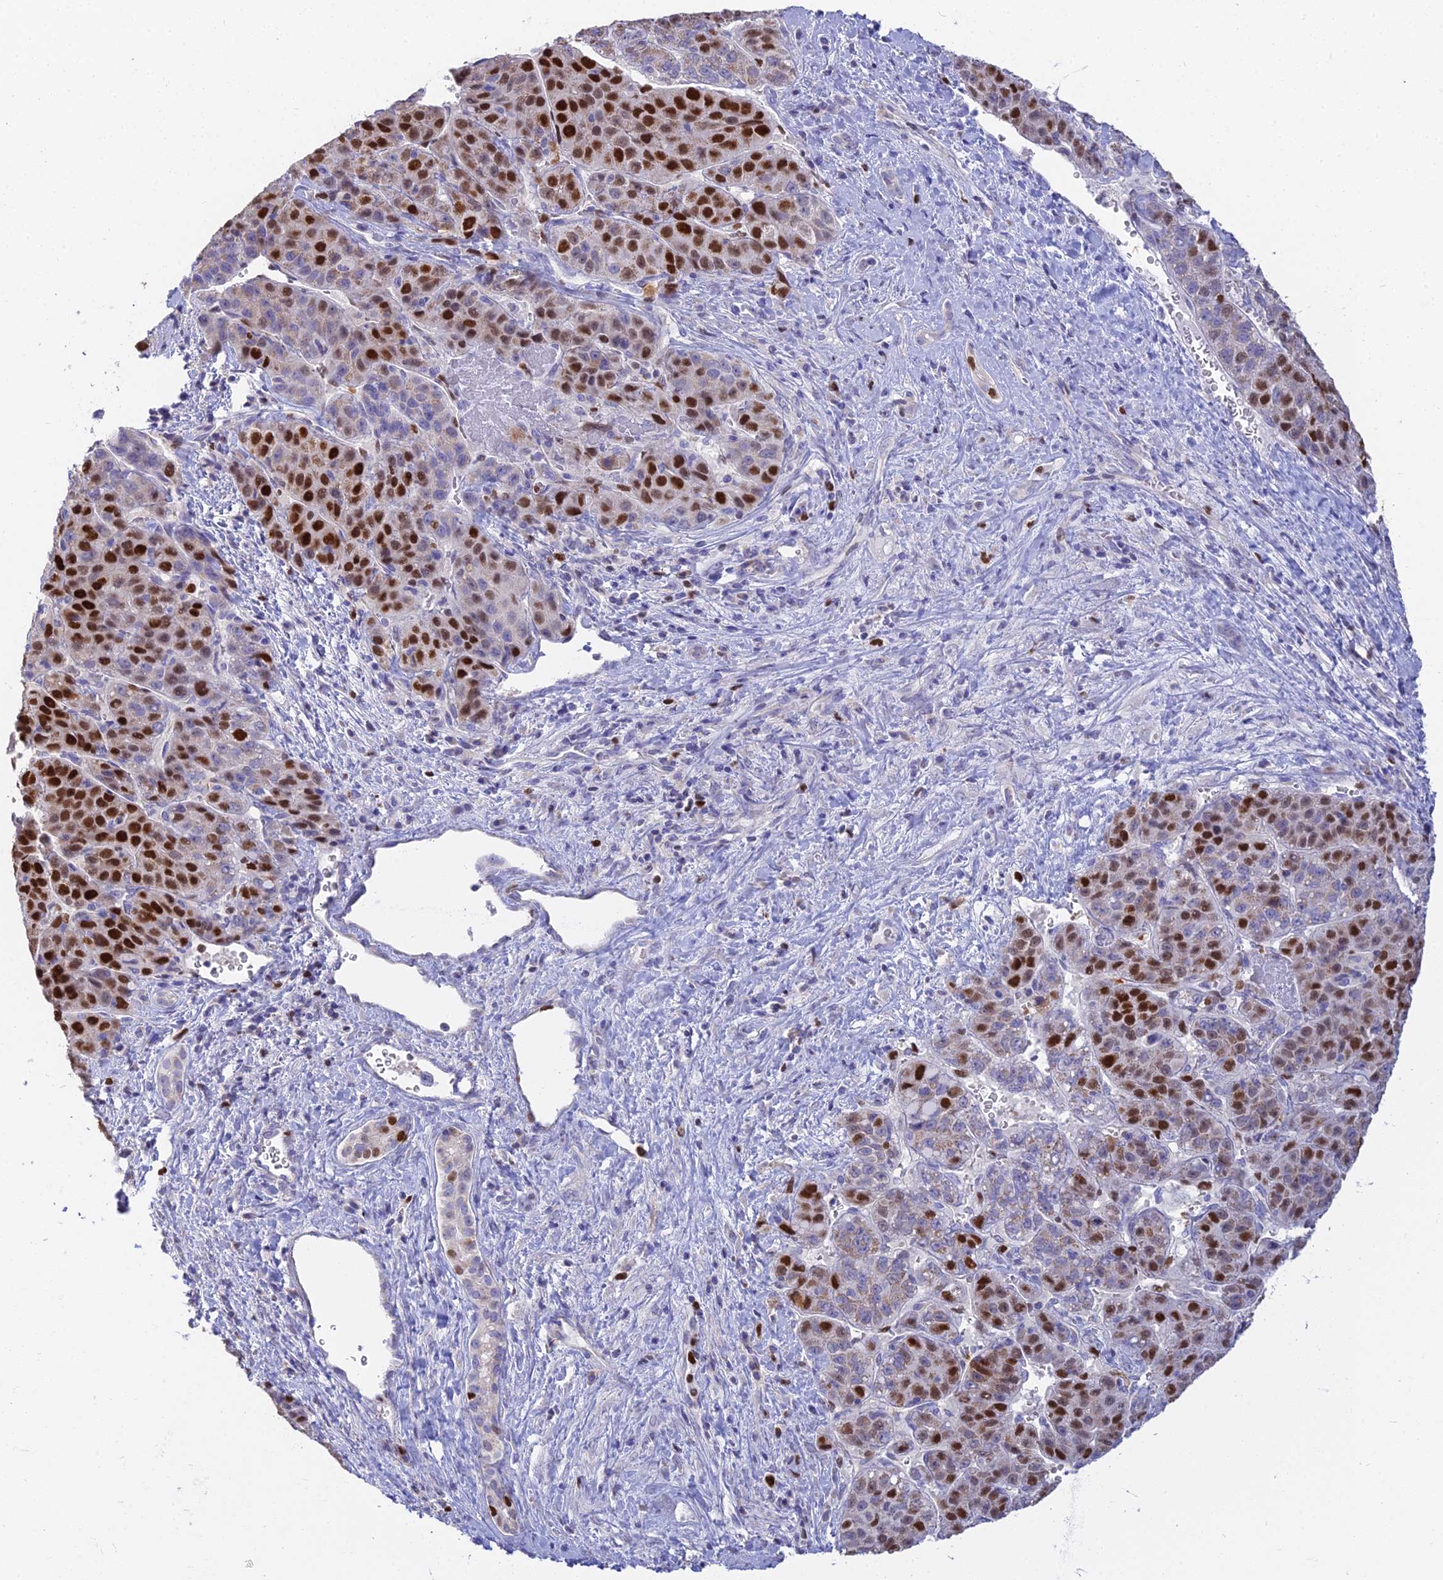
{"staining": {"intensity": "strong", "quantity": "25%-75%", "location": "nuclear"}, "tissue": "liver cancer", "cell_type": "Tumor cells", "image_type": "cancer", "snomed": [{"axis": "morphology", "description": "Carcinoma, Hepatocellular, NOS"}, {"axis": "topography", "description": "Liver"}], "caption": "This micrograph exhibits hepatocellular carcinoma (liver) stained with immunohistochemistry to label a protein in brown. The nuclear of tumor cells show strong positivity for the protein. Nuclei are counter-stained blue.", "gene": "MCM2", "patient": {"sex": "female", "age": 53}}